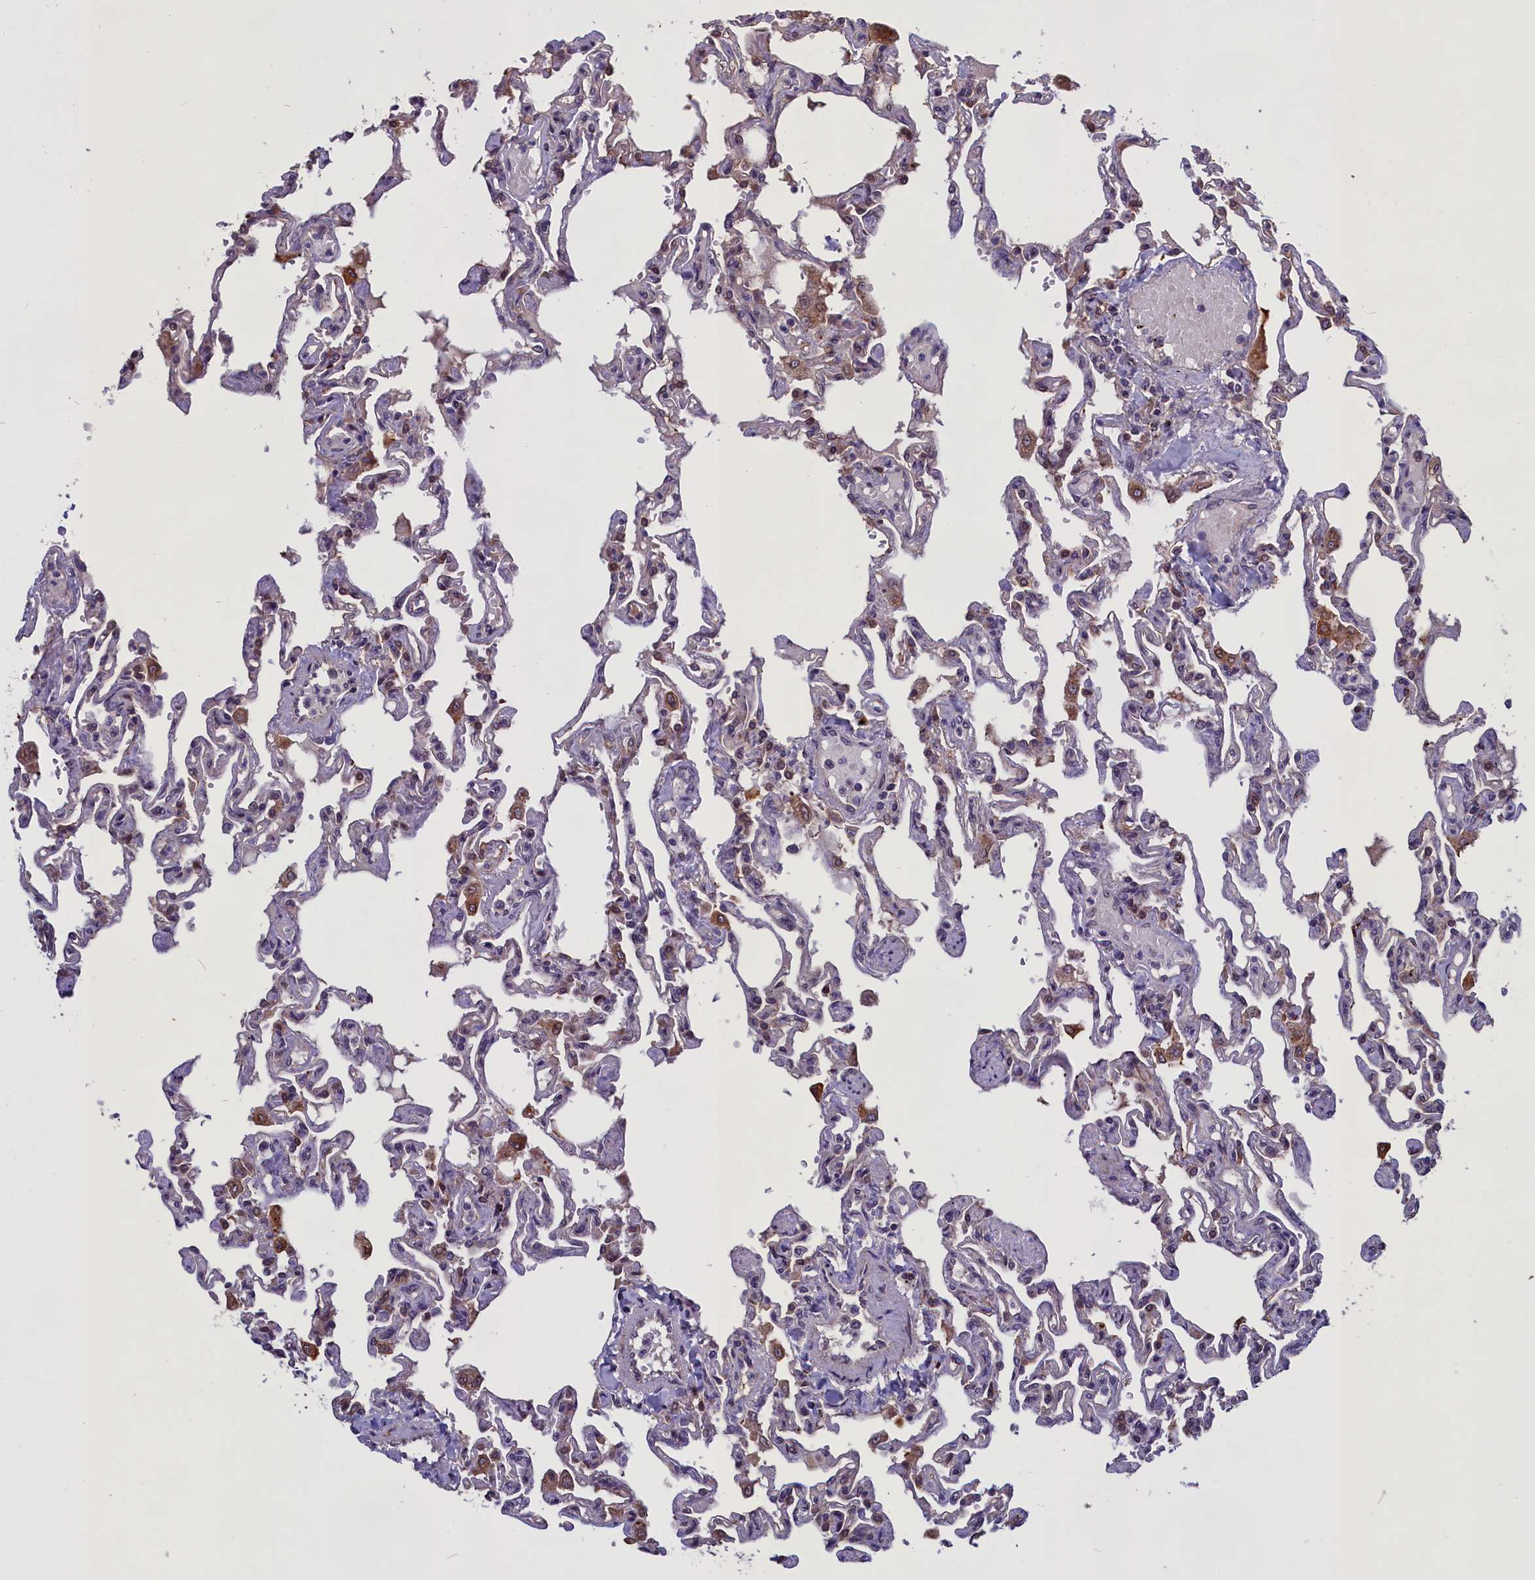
{"staining": {"intensity": "moderate", "quantity": "<25%", "location": "cytoplasmic/membranous"}, "tissue": "lung", "cell_type": "Alveolar cells", "image_type": "normal", "snomed": [{"axis": "morphology", "description": "Normal tissue, NOS"}, {"axis": "topography", "description": "Lung"}], "caption": "A high-resolution photomicrograph shows immunohistochemistry staining of benign lung, which demonstrates moderate cytoplasmic/membranous expression in about <25% of alveolar cells. (Brightfield microscopy of DAB IHC at high magnification).", "gene": "DENND1B", "patient": {"sex": "male", "age": 21}}